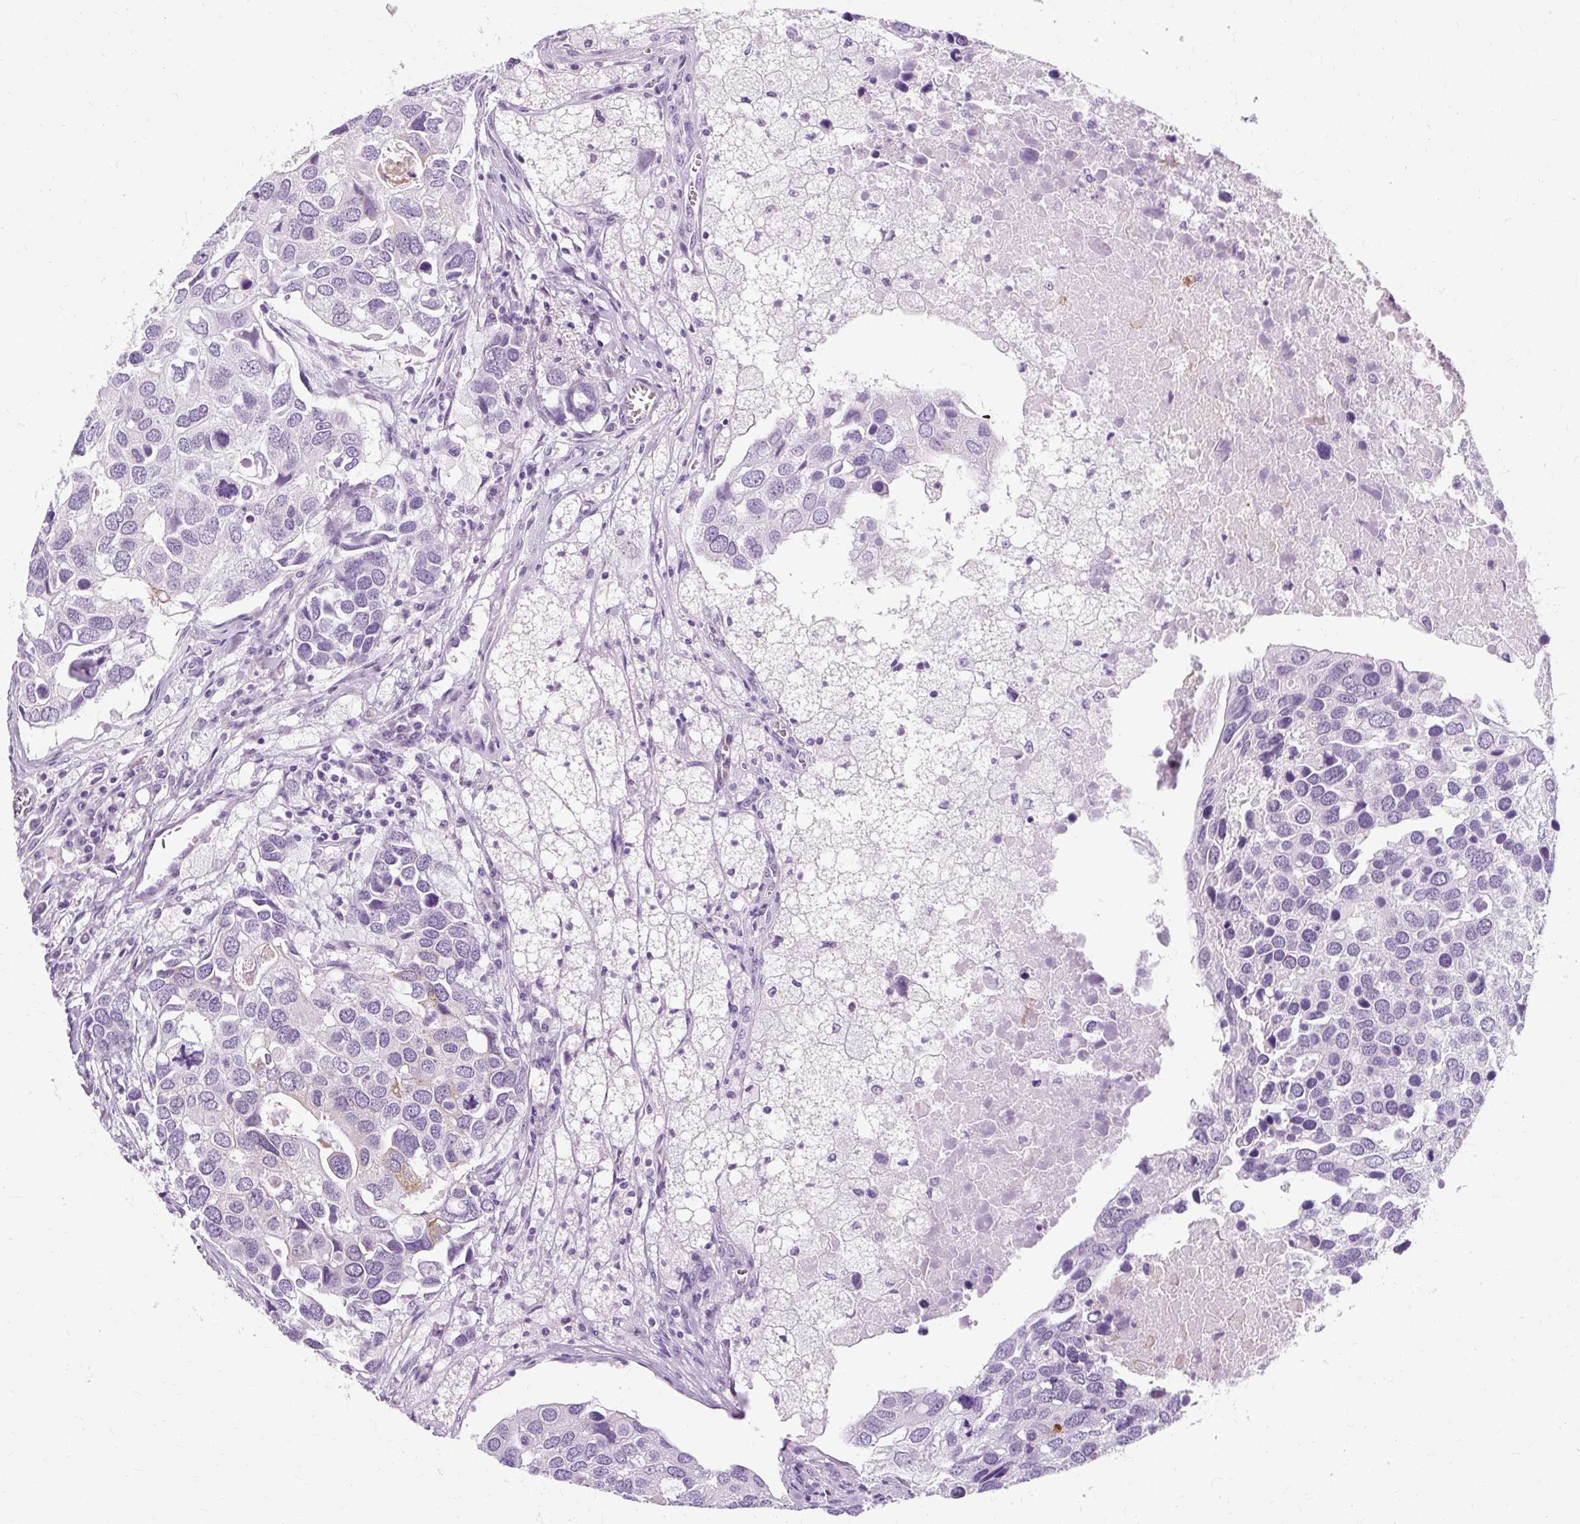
{"staining": {"intensity": "negative", "quantity": "none", "location": "none"}, "tissue": "breast cancer", "cell_type": "Tumor cells", "image_type": "cancer", "snomed": [{"axis": "morphology", "description": "Duct carcinoma"}, {"axis": "topography", "description": "Breast"}], "caption": "IHC micrograph of infiltrating ductal carcinoma (breast) stained for a protein (brown), which shows no positivity in tumor cells. (DAB (3,3'-diaminobenzidine) immunohistochemistry (IHC) visualized using brightfield microscopy, high magnification).", "gene": "RYBP", "patient": {"sex": "female", "age": 83}}